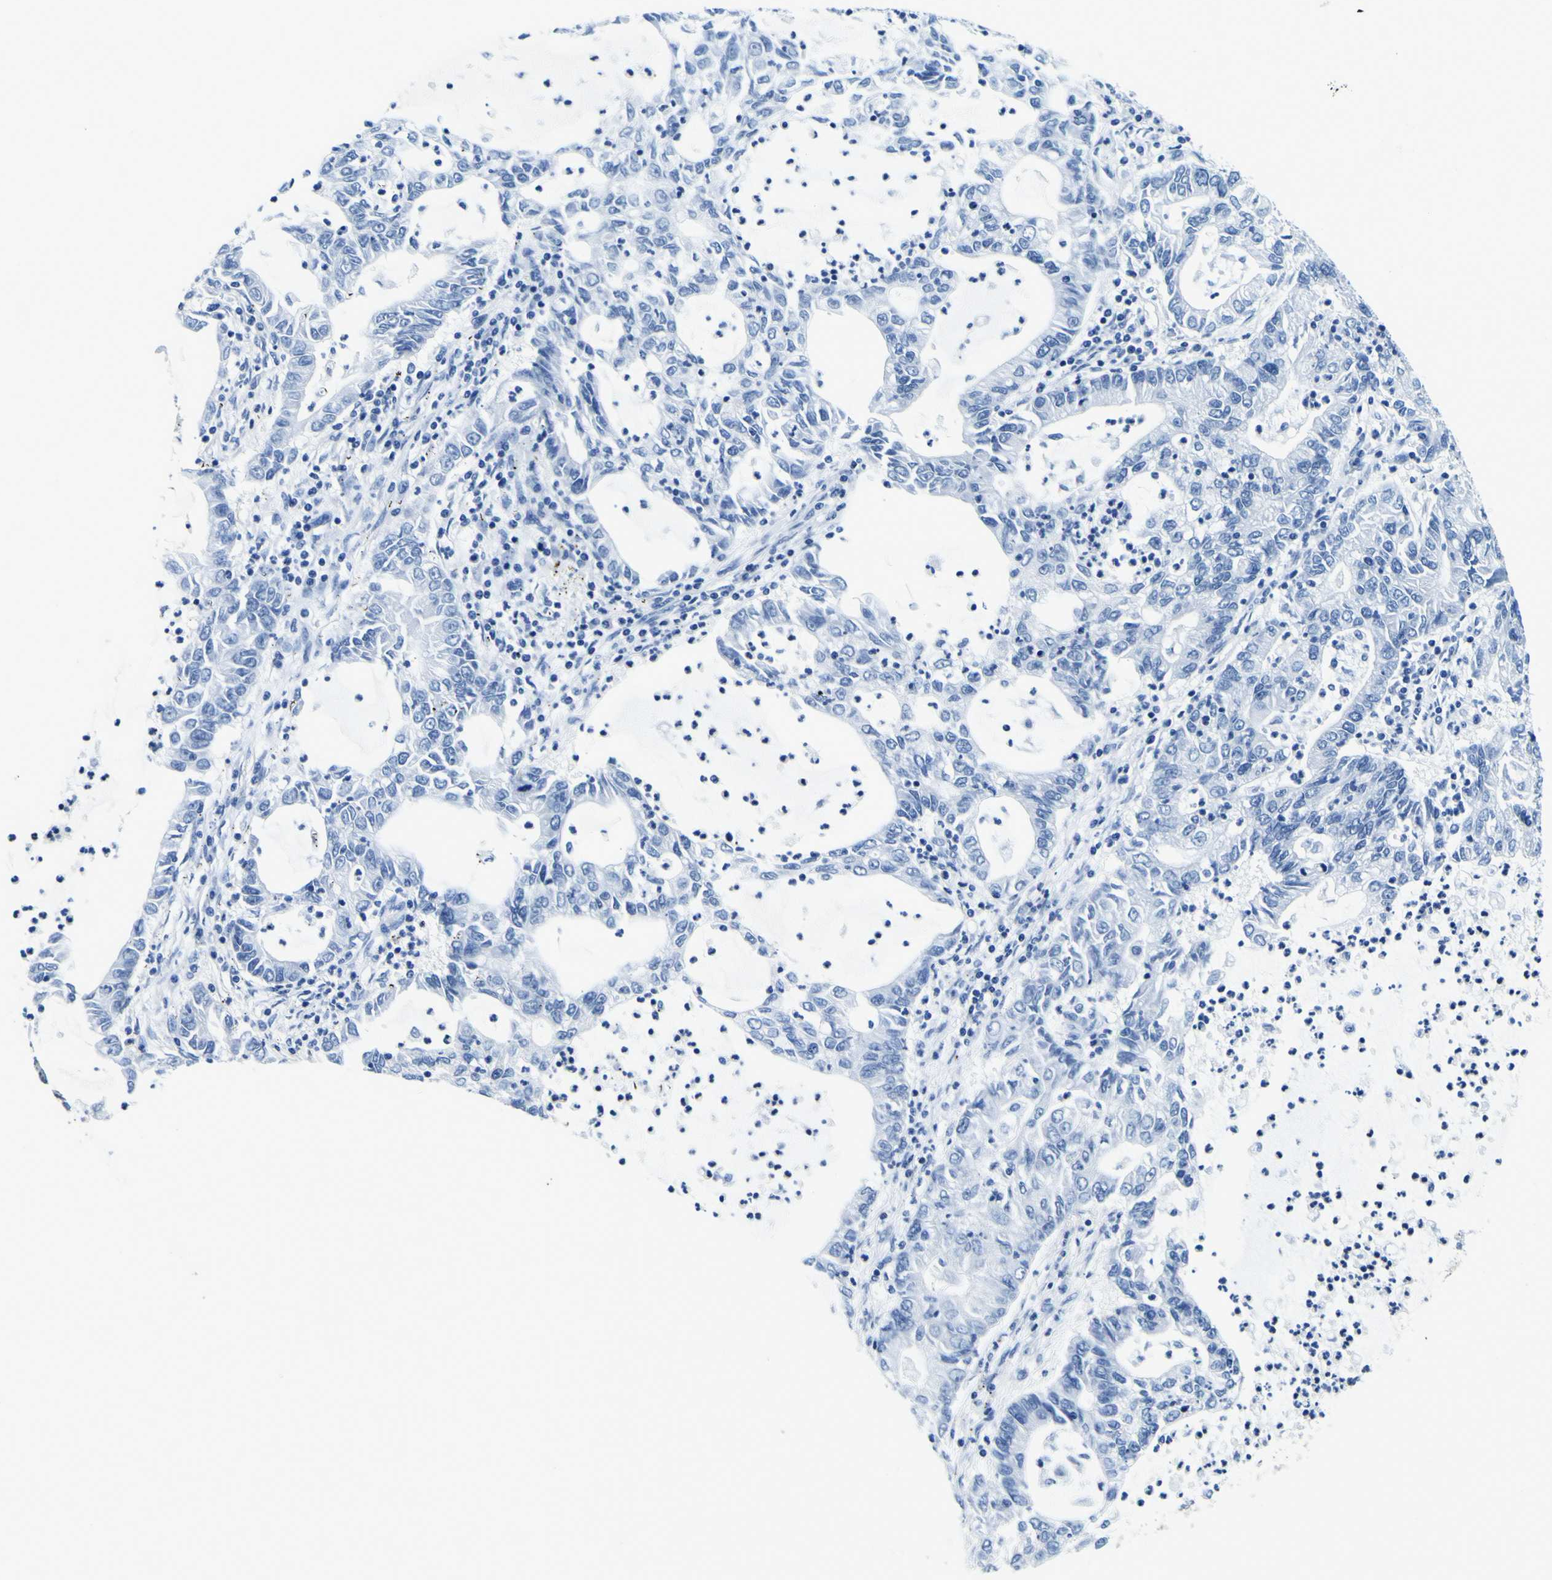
{"staining": {"intensity": "negative", "quantity": "none", "location": "none"}, "tissue": "lung cancer", "cell_type": "Tumor cells", "image_type": "cancer", "snomed": [{"axis": "morphology", "description": "Adenocarcinoma, NOS"}, {"axis": "topography", "description": "Lung"}], "caption": "IHC image of neoplastic tissue: human lung adenocarcinoma stained with DAB shows no significant protein expression in tumor cells.", "gene": "SP1", "patient": {"sex": "female", "age": 51}}